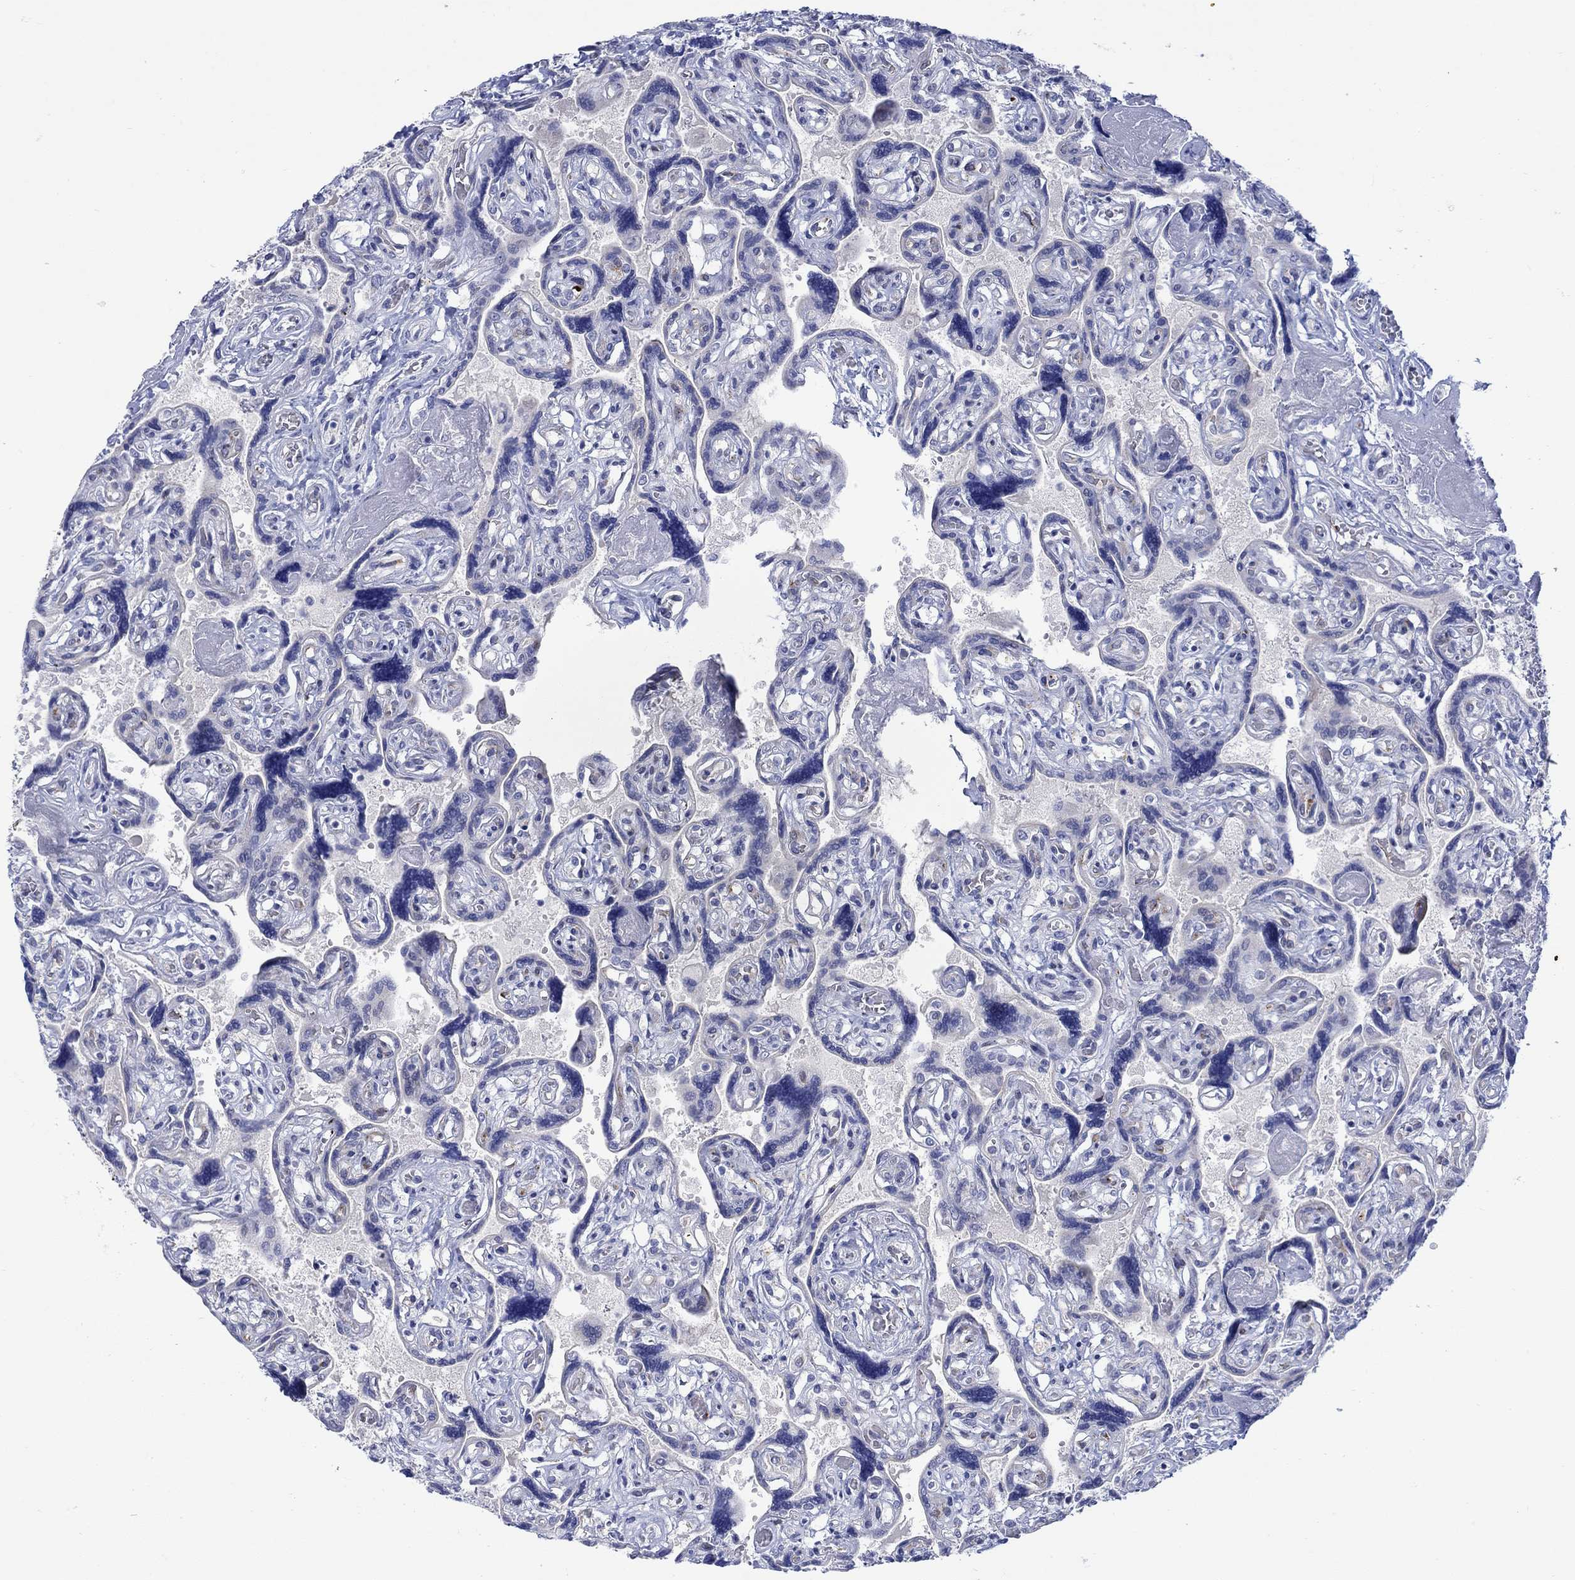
{"staining": {"intensity": "negative", "quantity": "none", "location": "none"}, "tissue": "placenta", "cell_type": "Decidual cells", "image_type": "normal", "snomed": [{"axis": "morphology", "description": "Normal tissue, NOS"}, {"axis": "topography", "description": "Placenta"}], "caption": "The histopathology image shows no significant positivity in decidual cells of placenta. (DAB (3,3'-diaminobenzidine) IHC, high magnification).", "gene": "KSR2", "patient": {"sex": "female", "age": 32}}